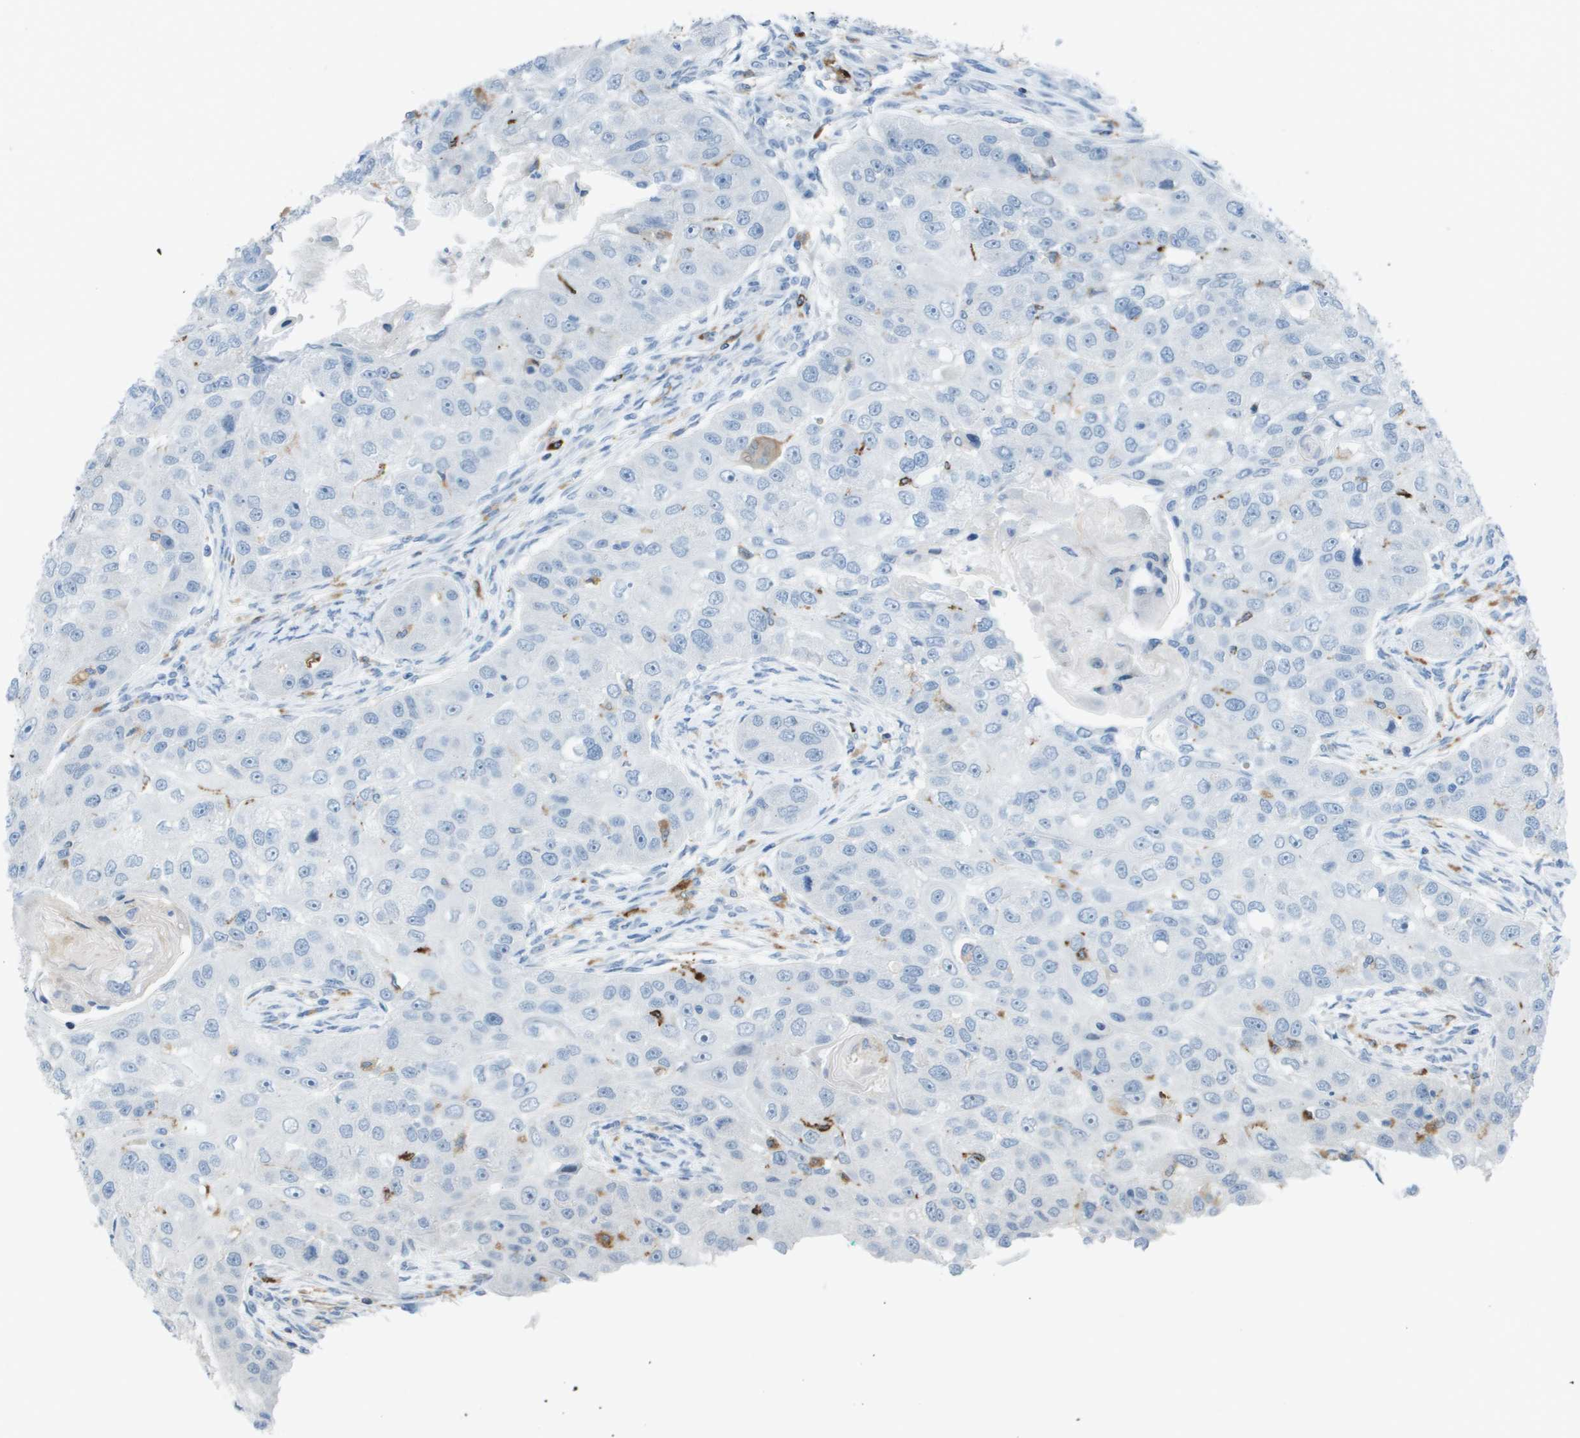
{"staining": {"intensity": "negative", "quantity": "none", "location": "none"}, "tissue": "head and neck cancer", "cell_type": "Tumor cells", "image_type": "cancer", "snomed": [{"axis": "morphology", "description": "Normal tissue, NOS"}, {"axis": "morphology", "description": "Squamous cell carcinoma, NOS"}, {"axis": "topography", "description": "Skeletal muscle"}, {"axis": "topography", "description": "Head-Neck"}], "caption": "Immunohistochemical staining of human head and neck cancer displays no significant expression in tumor cells.", "gene": "ZBTB43", "patient": {"sex": "male", "age": 51}}